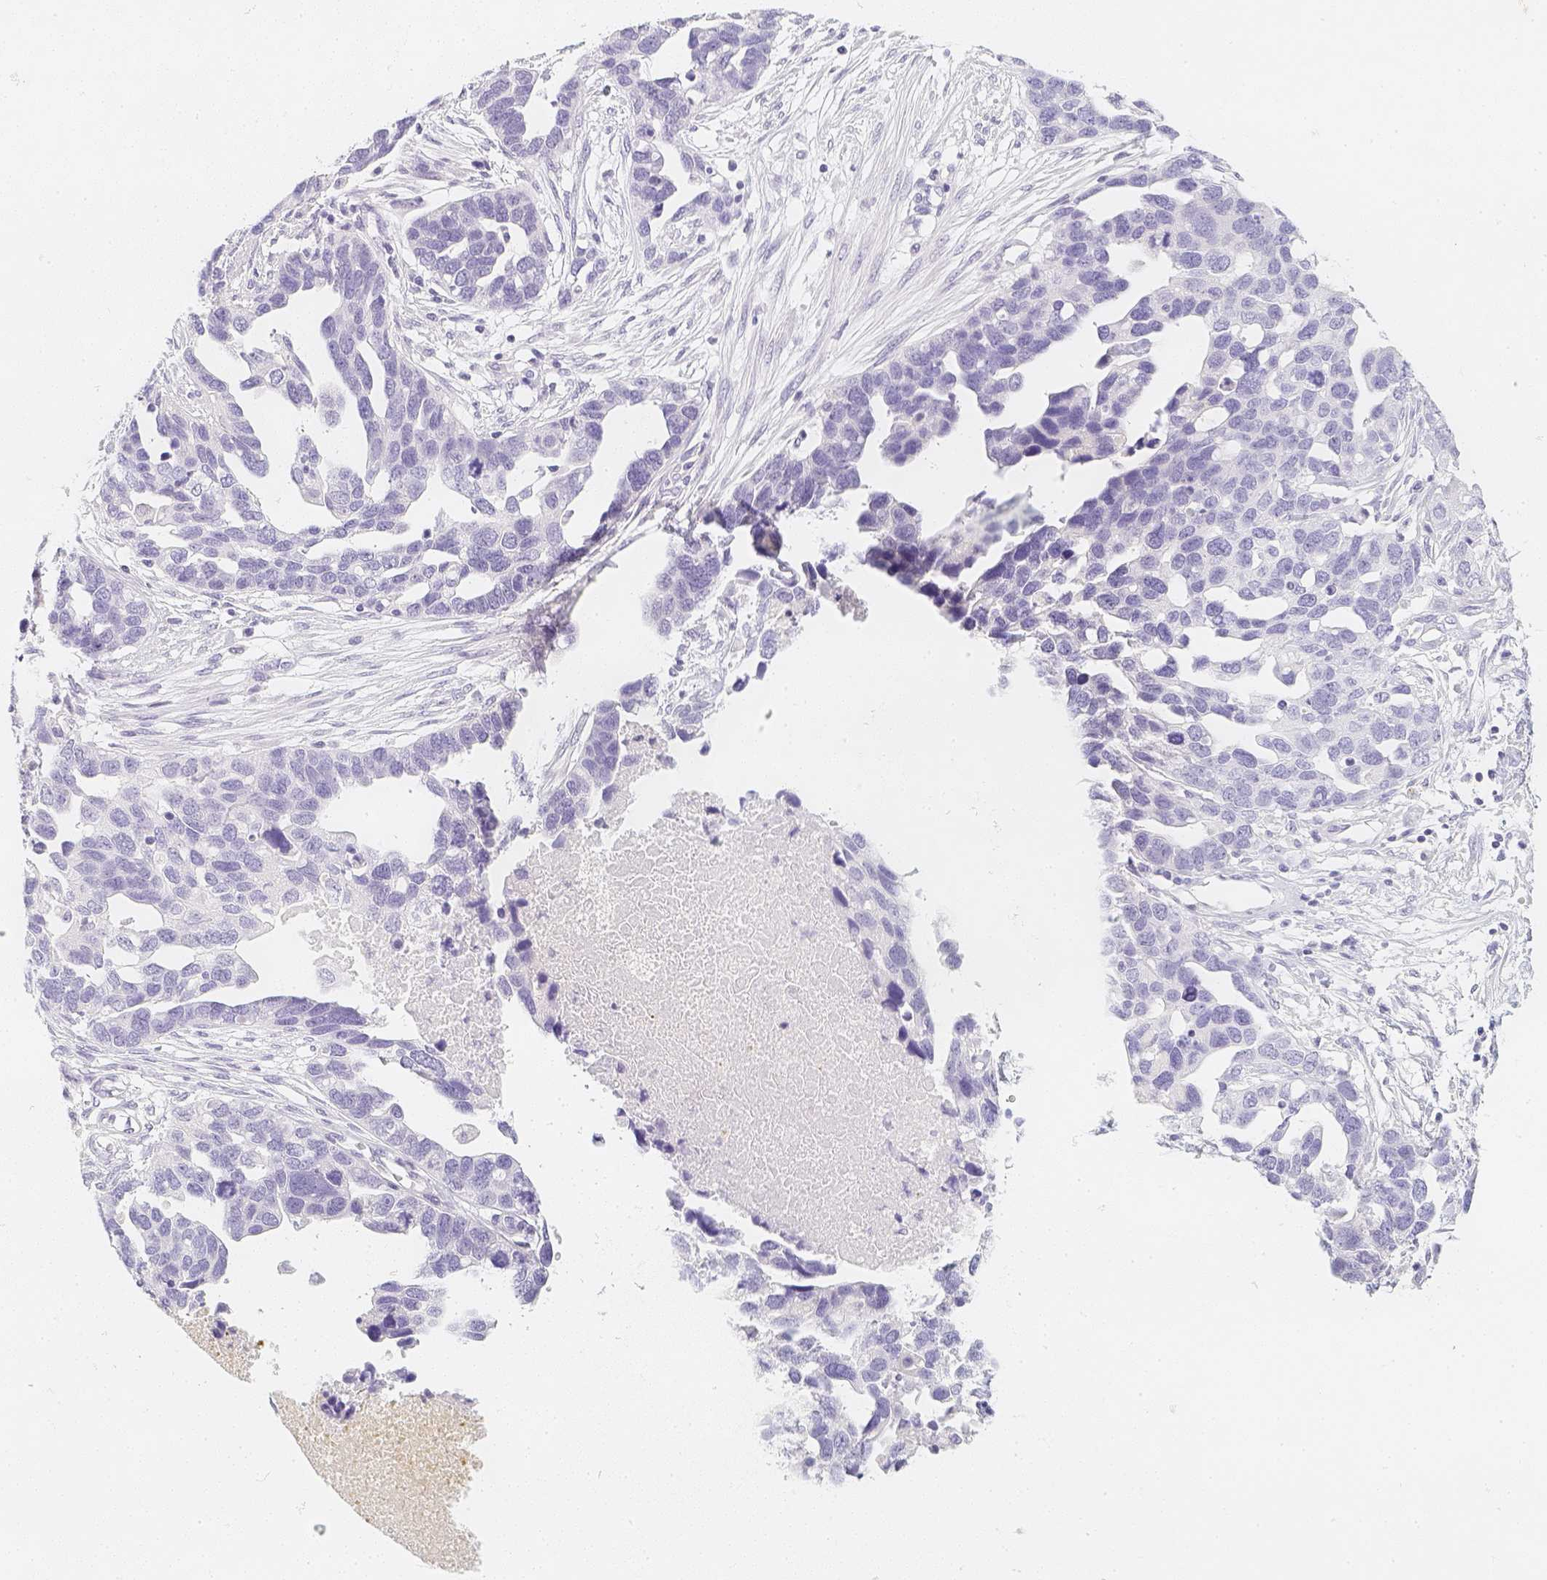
{"staining": {"intensity": "negative", "quantity": "none", "location": "none"}, "tissue": "ovarian cancer", "cell_type": "Tumor cells", "image_type": "cancer", "snomed": [{"axis": "morphology", "description": "Cystadenocarcinoma, serous, NOS"}, {"axis": "topography", "description": "Ovary"}], "caption": "Human serous cystadenocarcinoma (ovarian) stained for a protein using immunohistochemistry exhibits no expression in tumor cells.", "gene": "SLC18A1", "patient": {"sex": "female", "age": 54}}